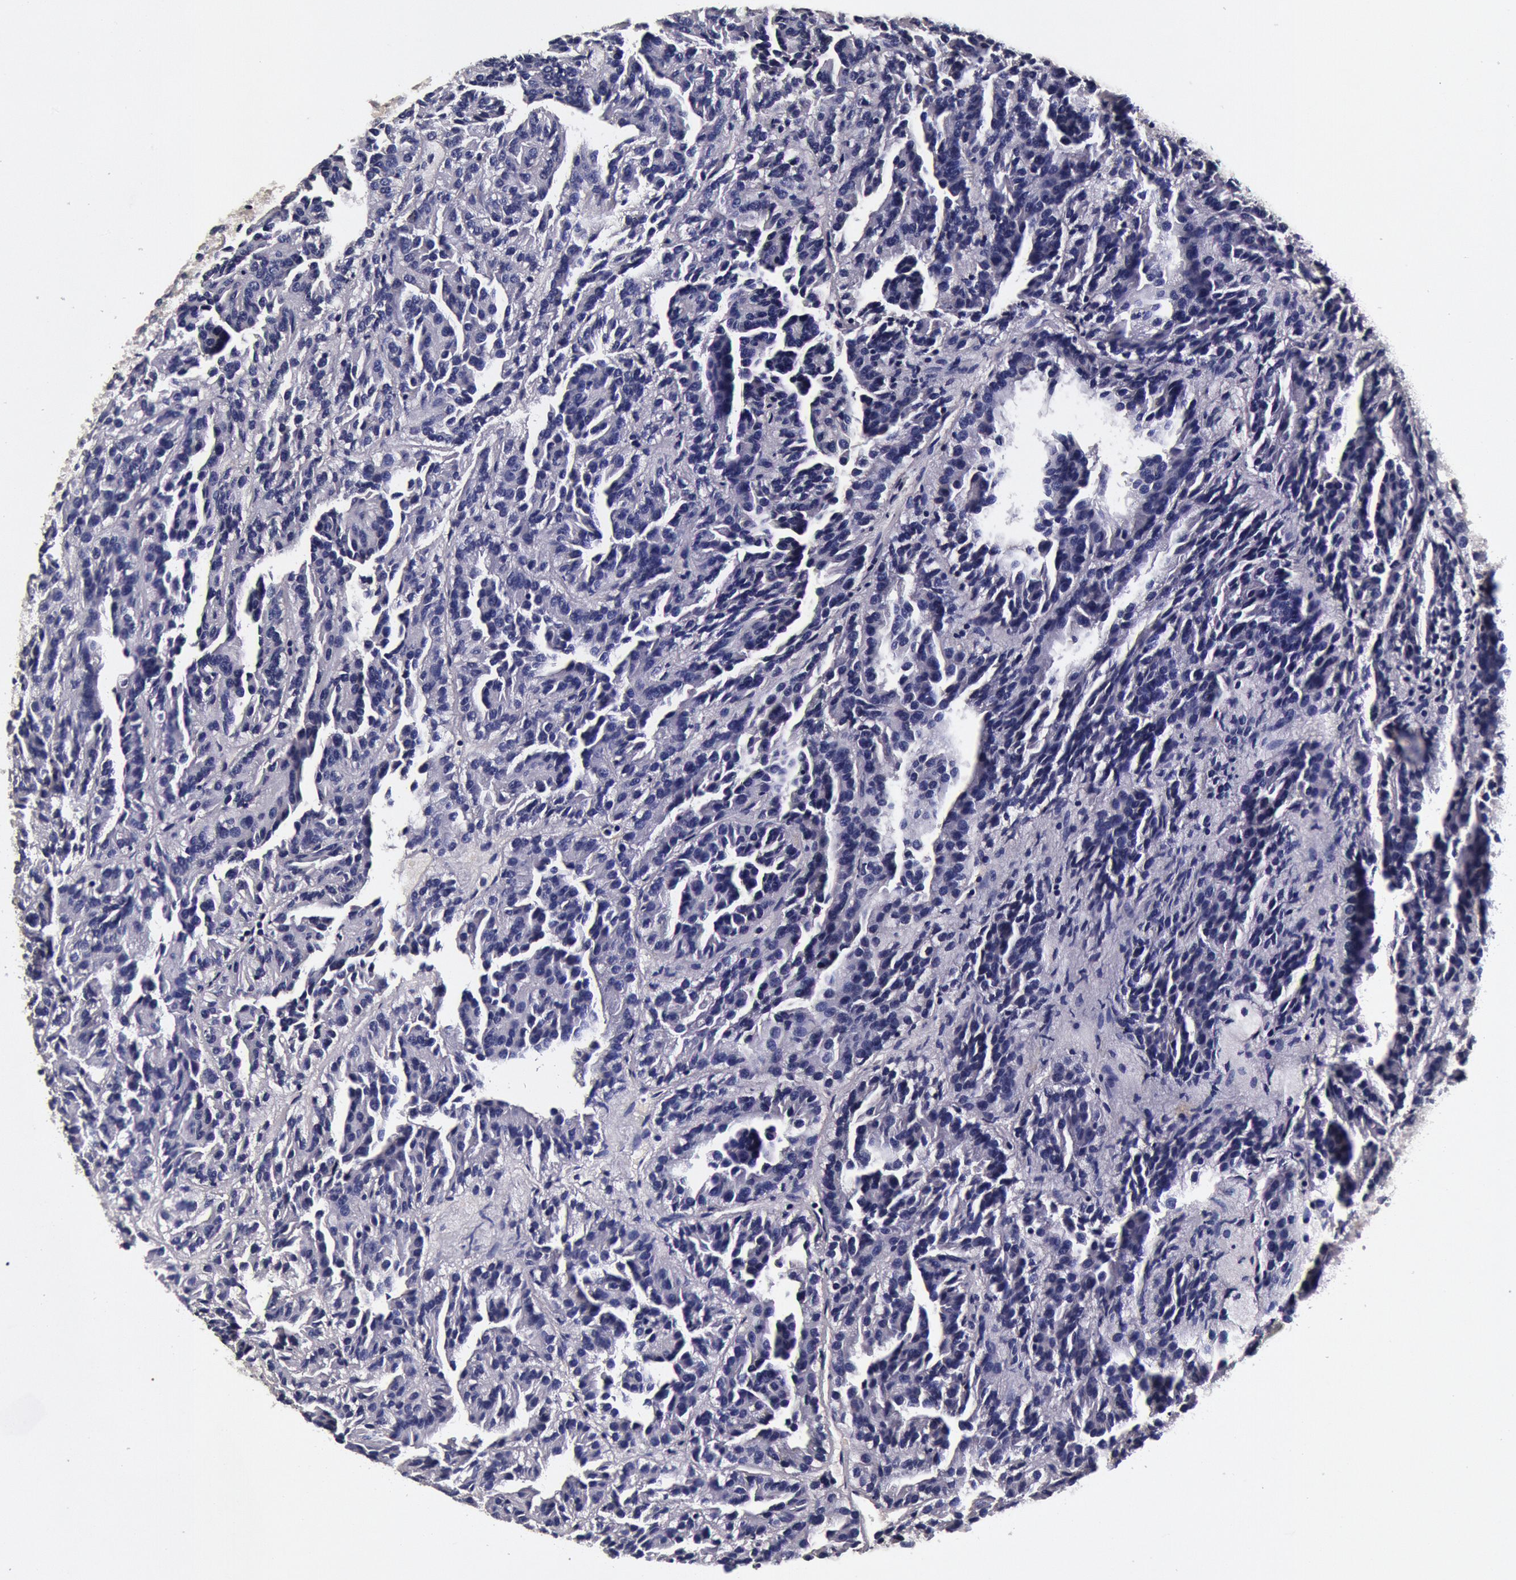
{"staining": {"intensity": "negative", "quantity": "none", "location": "none"}, "tissue": "renal cancer", "cell_type": "Tumor cells", "image_type": "cancer", "snomed": [{"axis": "morphology", "description": "Adenocarcinoma, NOS"}, {"axis": "topography", "description": "Kidney"}], "caption": "The IHC micrograph has no significant expression in tumor cells of renal adenocarcinoma tissue.", "gene": "CCDC22", "patient": {"sex": "male", "age": 46}}